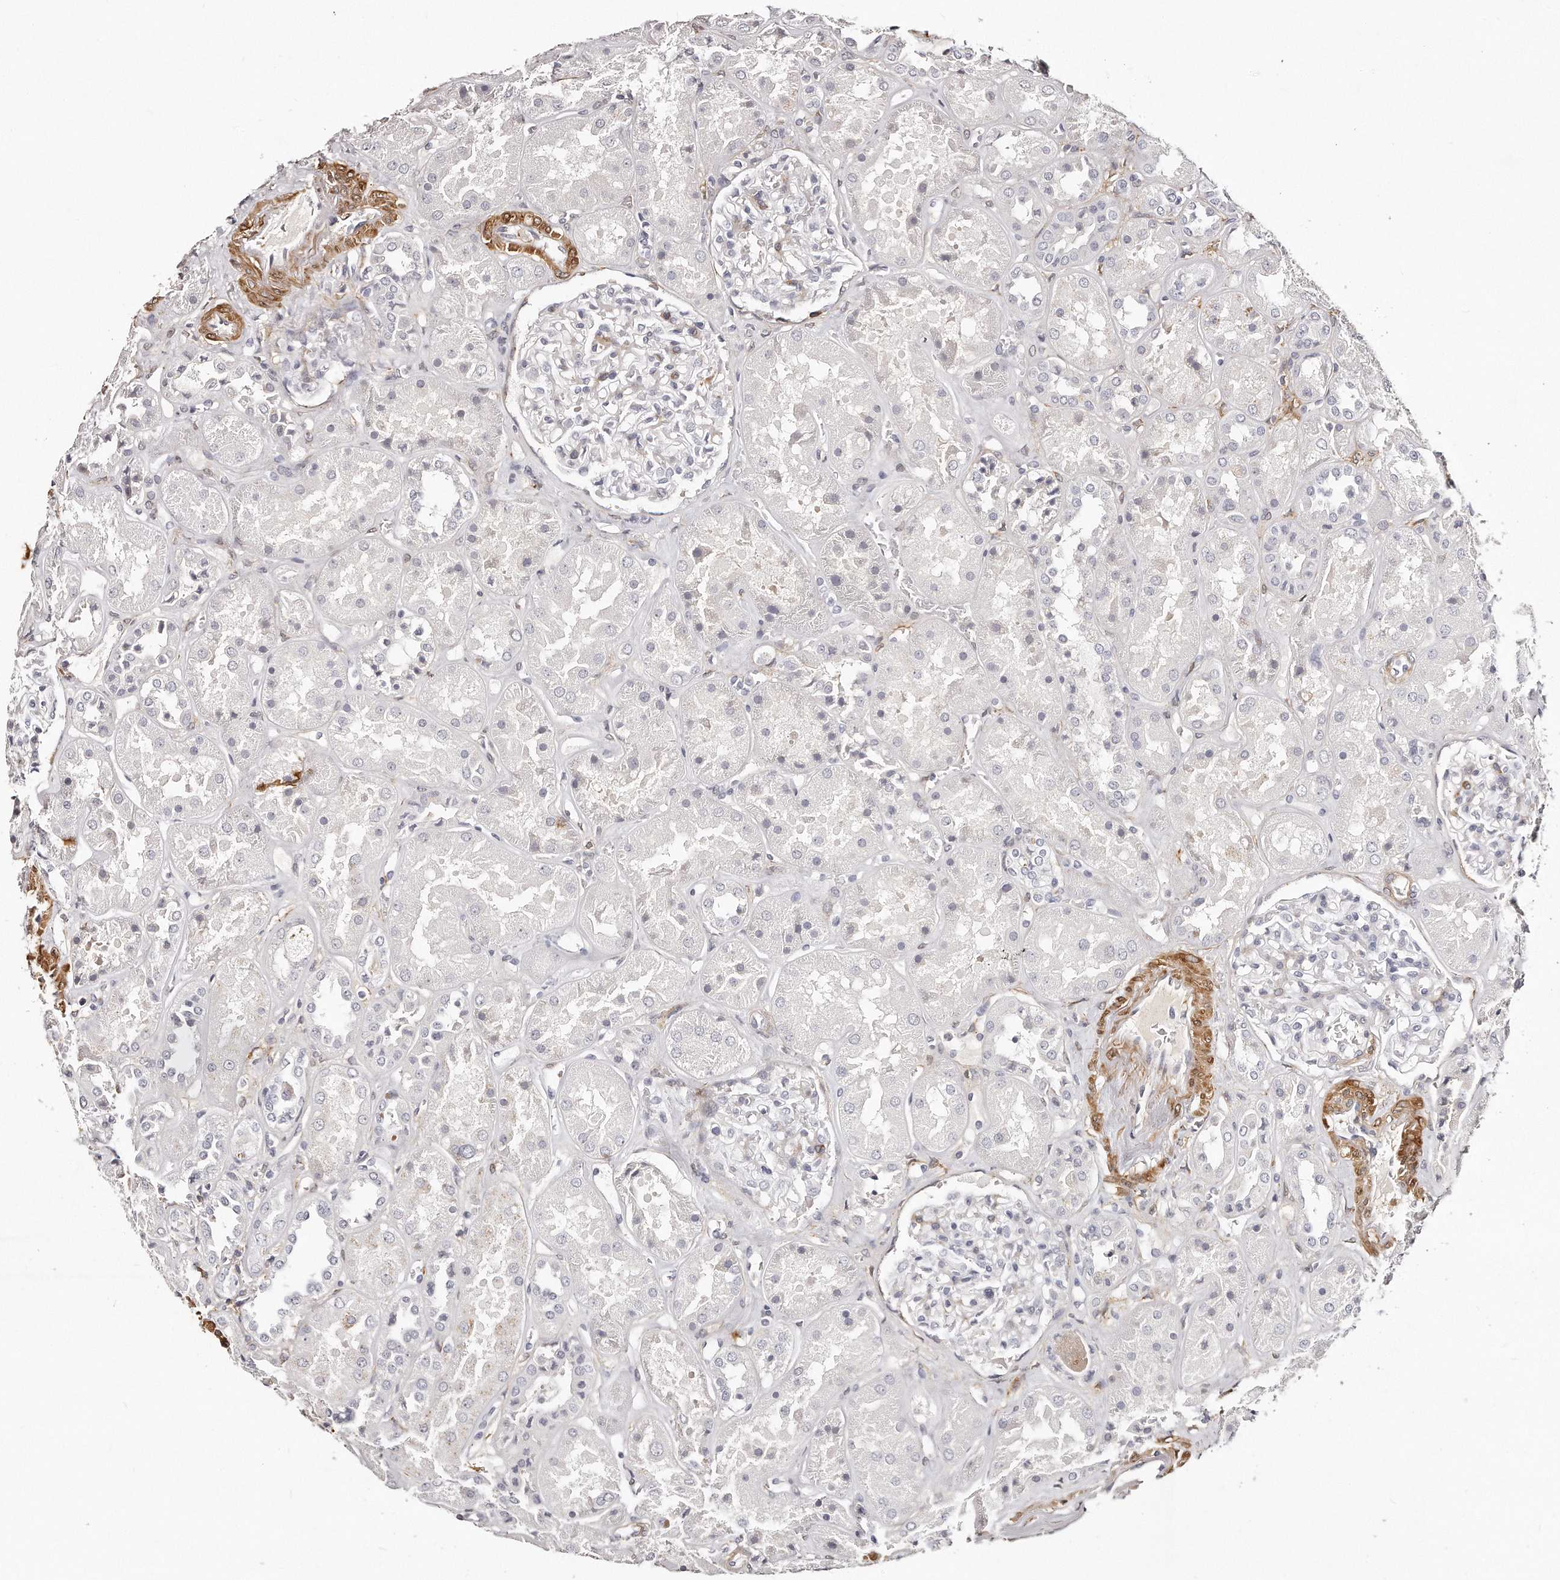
{"staining": {"intensity": "negative", "quantity": "none", "location": "none"}, "tissue": "kidney", "cell_type": "Cells in glomeruli", "image_type": "normal", "snomed": [{"axis": "morphology", "description": "Normal tissue, NOS"}, {"axis": "topography", "description": "Kidney"}], "caption": "High power microscopy image of an immunohistochemistry (IHC) histopathology image of normal kidney, revealing no significant positivity in cells in glomeruli.", "gene": "LMOD1", "patient": {"sex": "male", "age": 70}}